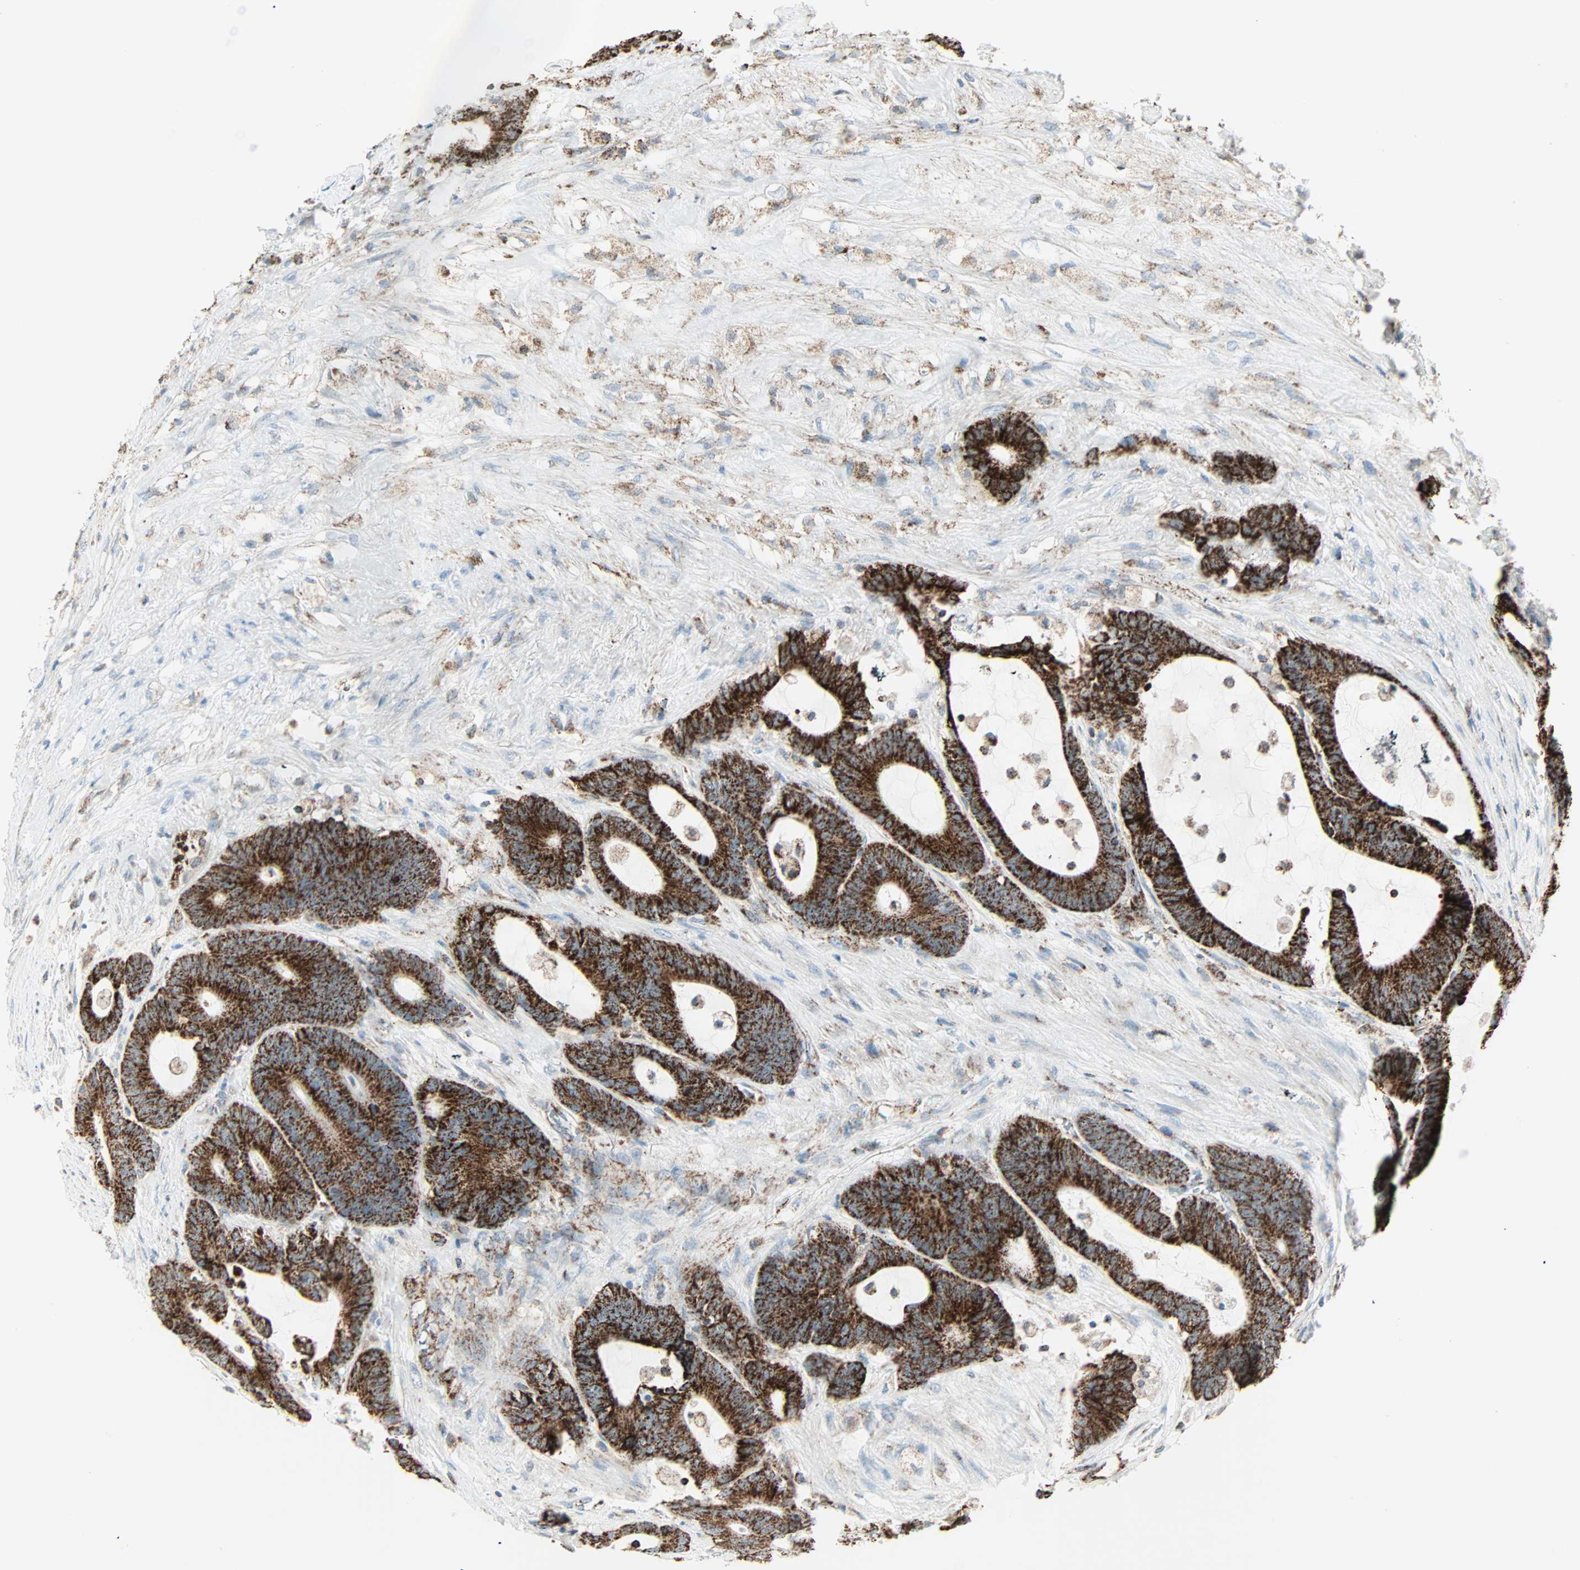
{"staining": {"intensity": "strong", "quantity": ">75%", "location": "cytoplasmic/membranous"}, "tissue": "colorectal cancer", "cell_type": "Tumor cells", "image_type": "cancer", "snomed": [{"axis": "morphology", "description": "Adenocarcinoma, NOS"}, {"axis": "topography", "description": "Colon"}], "caption": "Human colorectal adenocarcinoma stained with a protein marker displays strong staining in tumor cells.", "gene": "IDH2", "patient": {"sex": "female", "age": 84}}